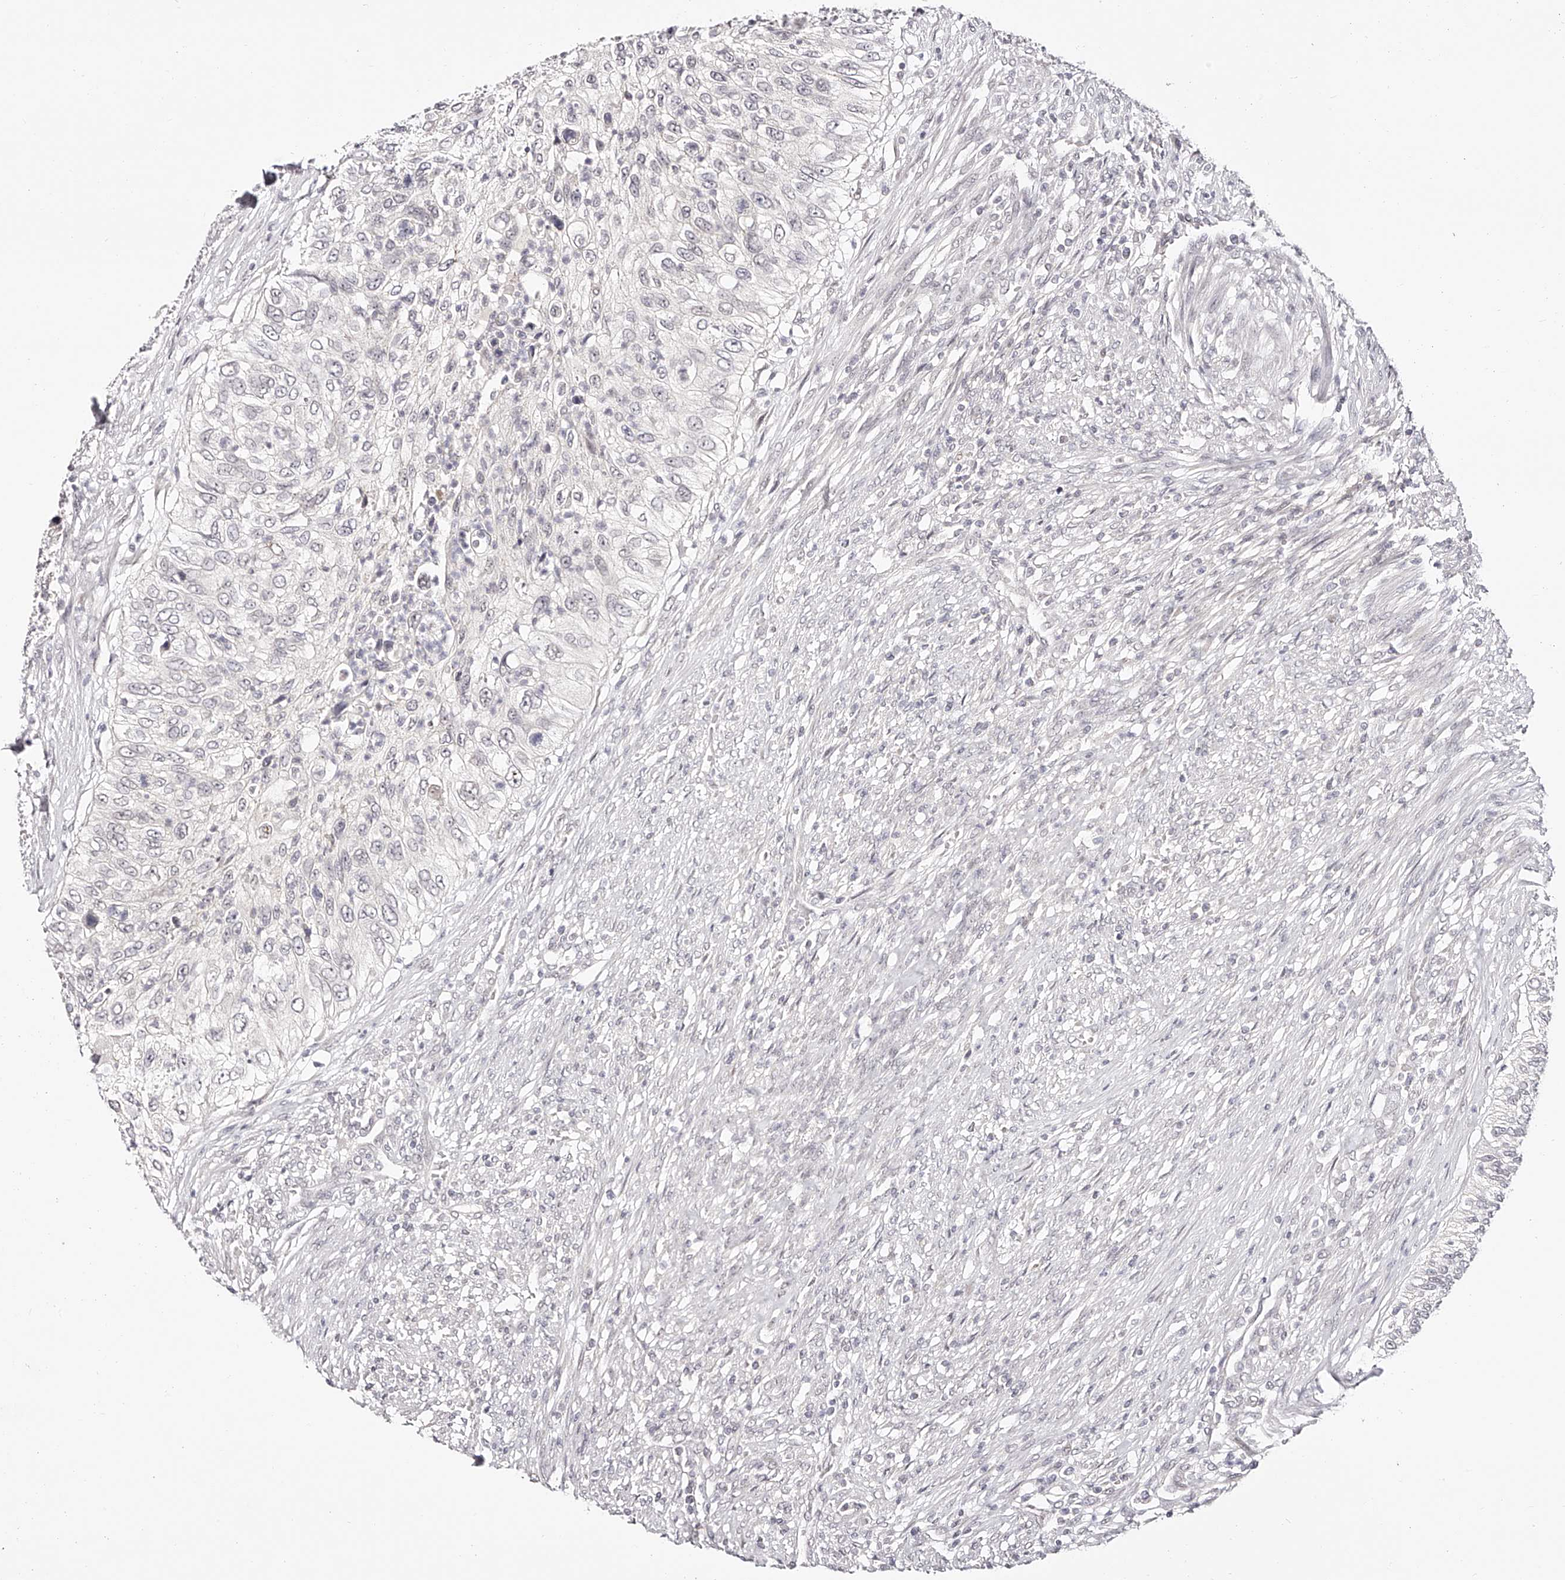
{"staining": {"intensity": "negative", "quantity": "none", "location": "none"}, "tissue": "urothelial cancer", "cell_type": "Tumor cells", "image_type": "cancer", "snomed": [{"axis": "morphology", "description": "Urothelial carcinoma, High grade"}, {"axis": "topography", "description": "Urinary bladder"}], "caption": "This is a image of IHC staining of high-grade urothelial carcinoma, which shows no expression in tumor cells.", "gene": "USF3", "patient": {"sex": "female", "age": 60}}